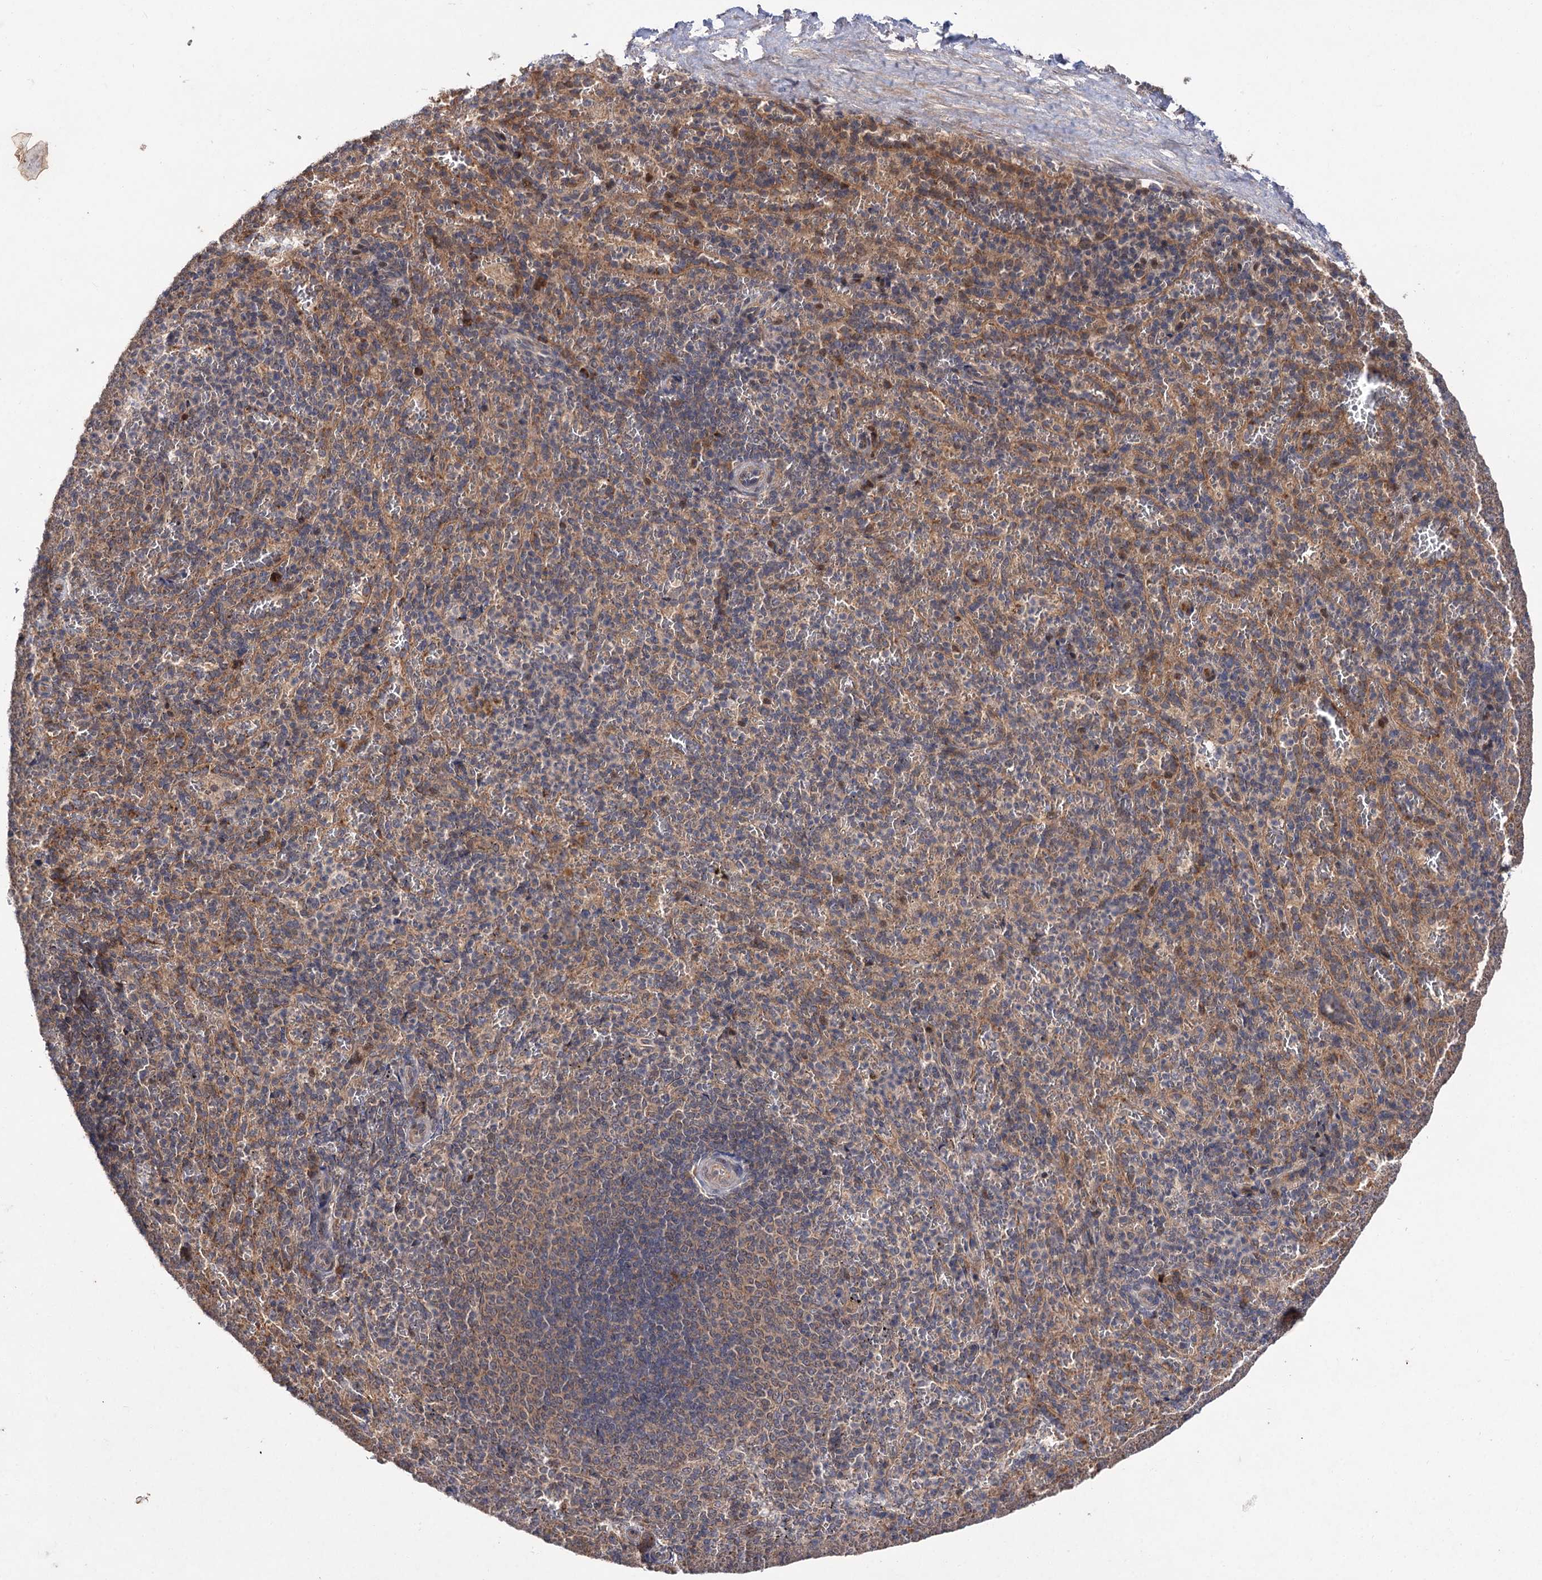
{"staining": {"intensity": "weak", "quantity": "<25%", "location": "cytoplasmic/membranous"}, "tissue": "spleen", "cell_type": "Cells in red pulp", "image_type": "normal", "snomed": [{"axis": "morphology", "description": "Normal tissue, NOS"}, {"axis": "topography", "description": "Spleen"}], "caption": "Protein analysis of benign spleen shows no significant expression in cells in red pulp.", "gene": "FBXW8", "patient": {"sex": "female", "age": 21}}